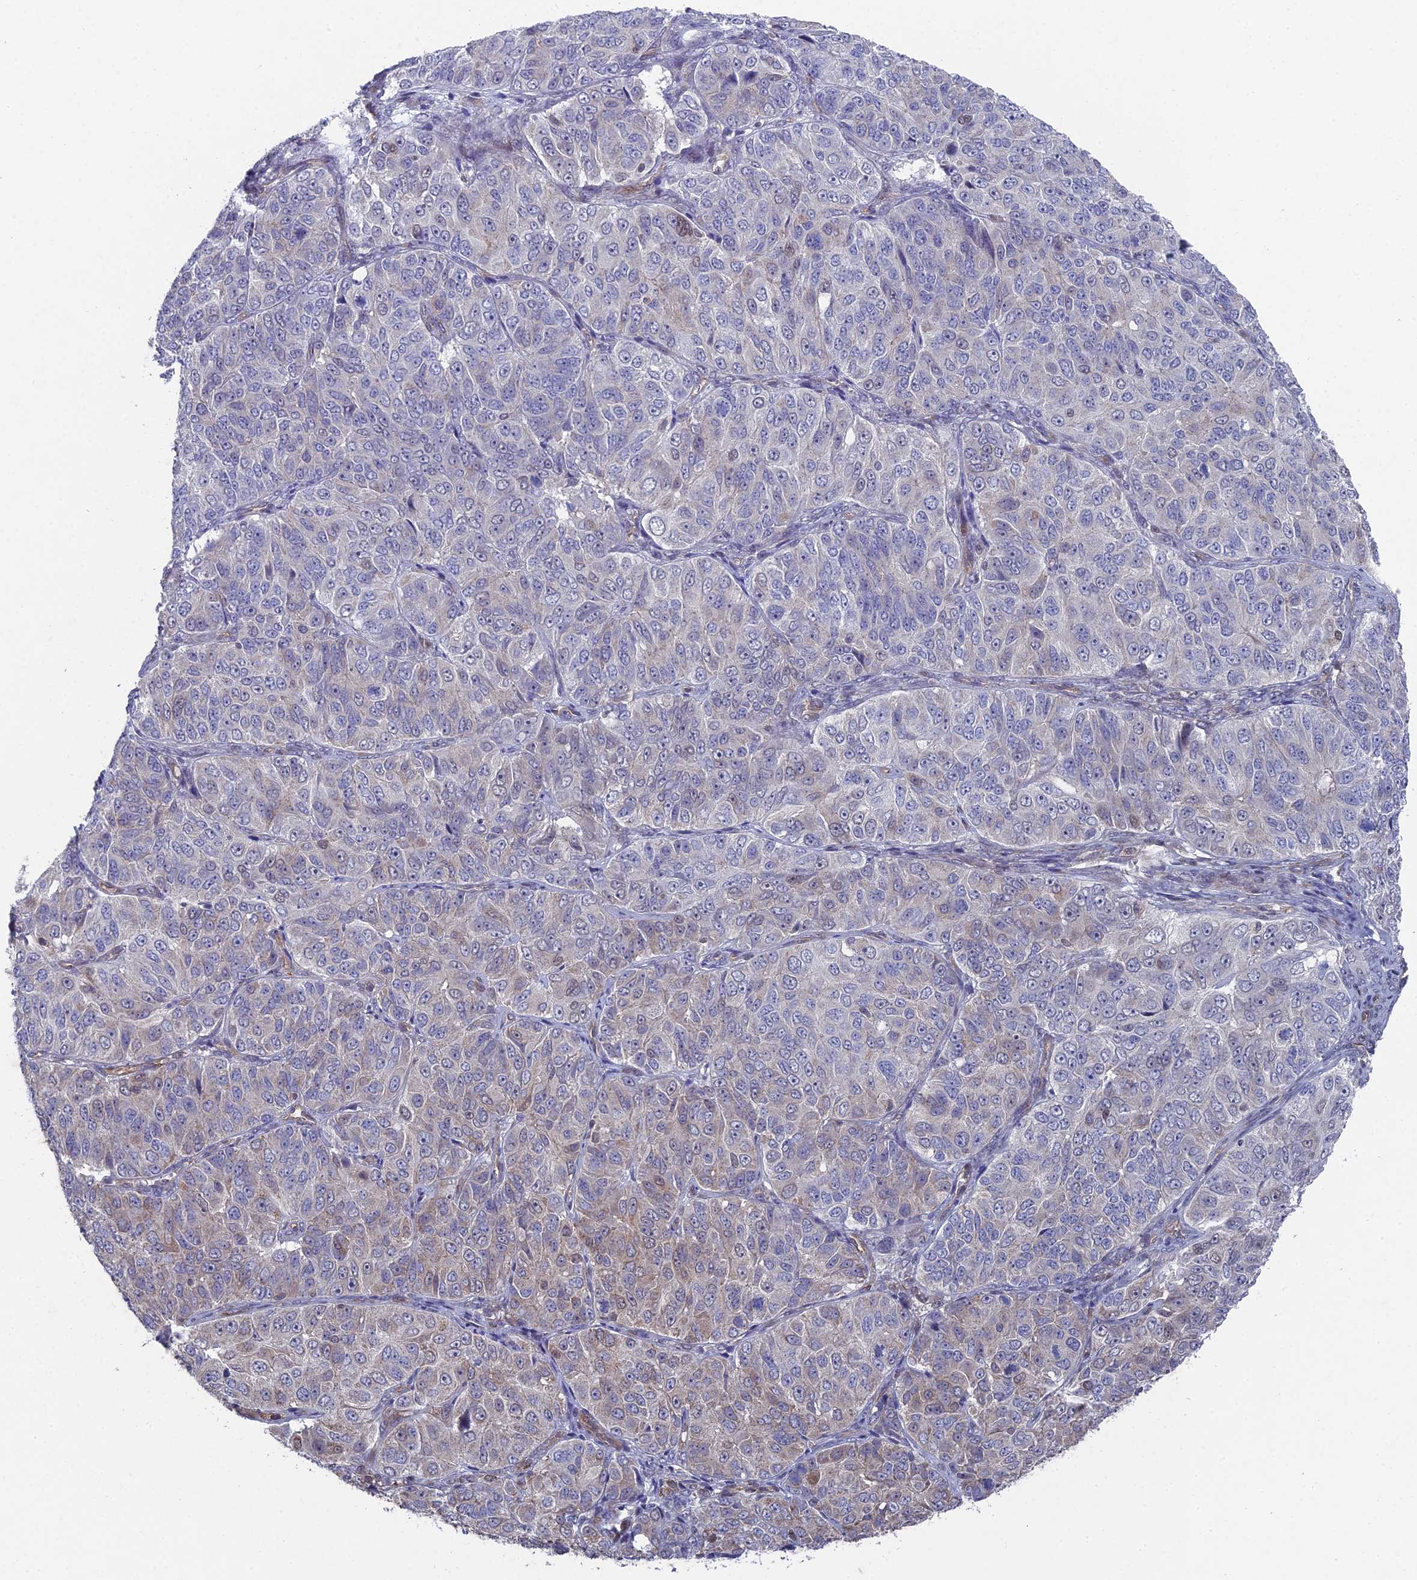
{"staining": {"intensity": "negative", "quantity": "none", "location": "none"}, "tissue": "ovarian cancer", "cell_type": "Tumor cells", "image_type": "cancer", "snomed": [{"axis": "morphology", "description": "Carcinoma, endometroid"}, {"axis": "topography", "description": "Ovary"}], "caption": "Immunohistochemistry histopathology image of ovarian cancer stained for a protein (brown), which shows no staining in tumor cells.", "gene": "UNC5D", "patient": {"sex": "female", "age": 51}}